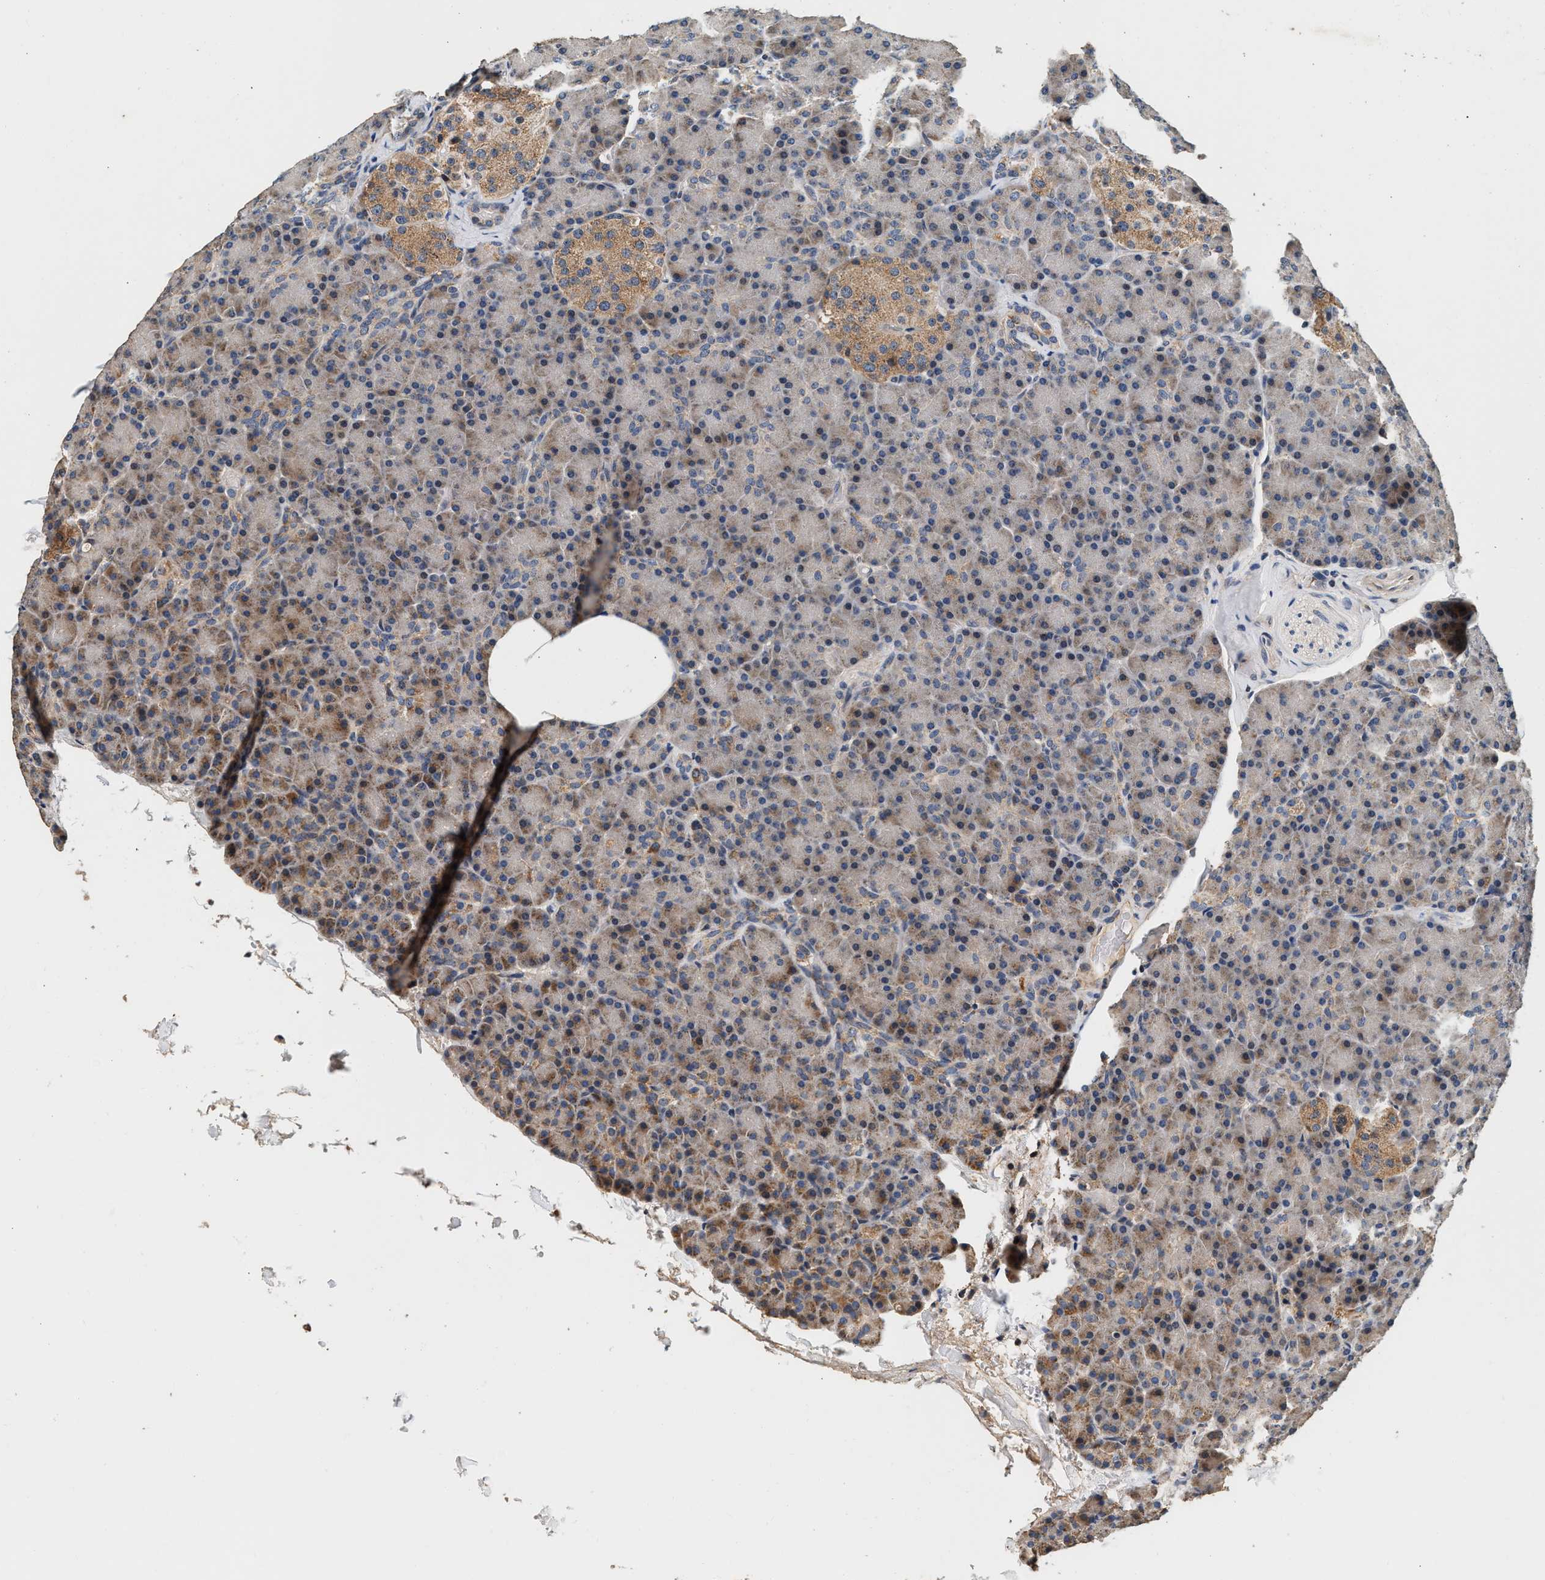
{"staining": {"intensity": "moderate", "quantity": "<25%", "location": "cytoplasmic/membranous"}, "tissue": "pancreas", "cell_type": "Exocrine glandular cells", "image_type": "normal", "snomed": [{"axis": "morphology", "description": "Normal tissue, NOS"}, {"axis": "topography", "description": "Pancreas"}], "caption": "Pancreas stained with a brown dye exhibits moderate cytoplasmic/membranous positive staining in approximately <25% of exocrine glandular cells.", "gene": "PTGR3", "patient": {"sex": "female", "age": 43}}